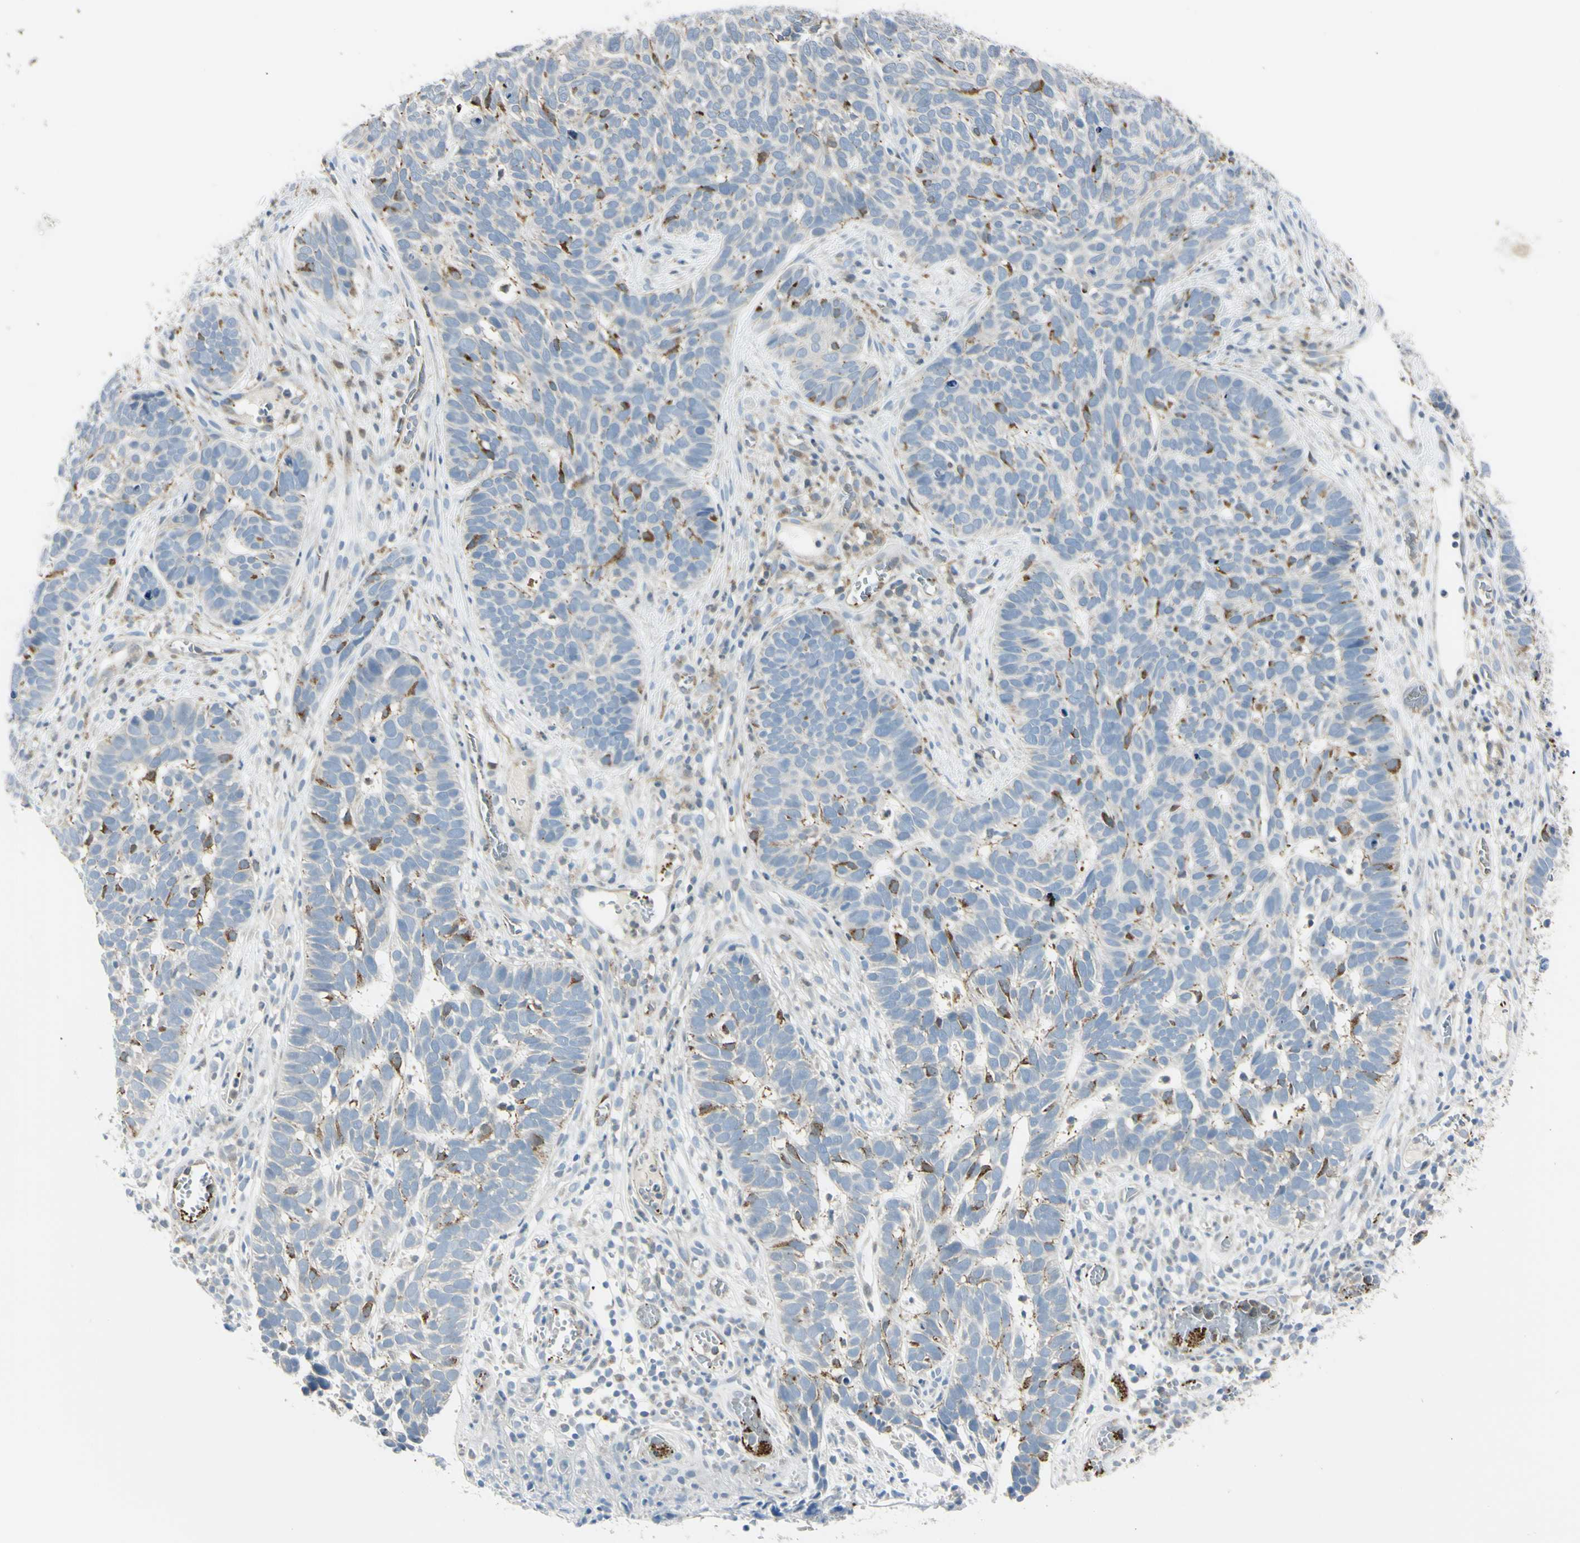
{"staining": {"intensity": "negative", "quantity": "none", "location": "none"}, "tissue": "skin cancer", "cell_type": "Tumor cells", "image_type": "cancer", "snomed": [{"axis": "morphology", "description": "Basal cell carcinoma"}, {"axis": "topography", "description": "Skin"}], "caption": "Immunohistochemistry (IHC) image of human skin cancer stained for a protein (brown), which demonstrates no staining in tumor cells.", "gene": "CYRIB", "patient": {"sex": "male", "age": 87}}